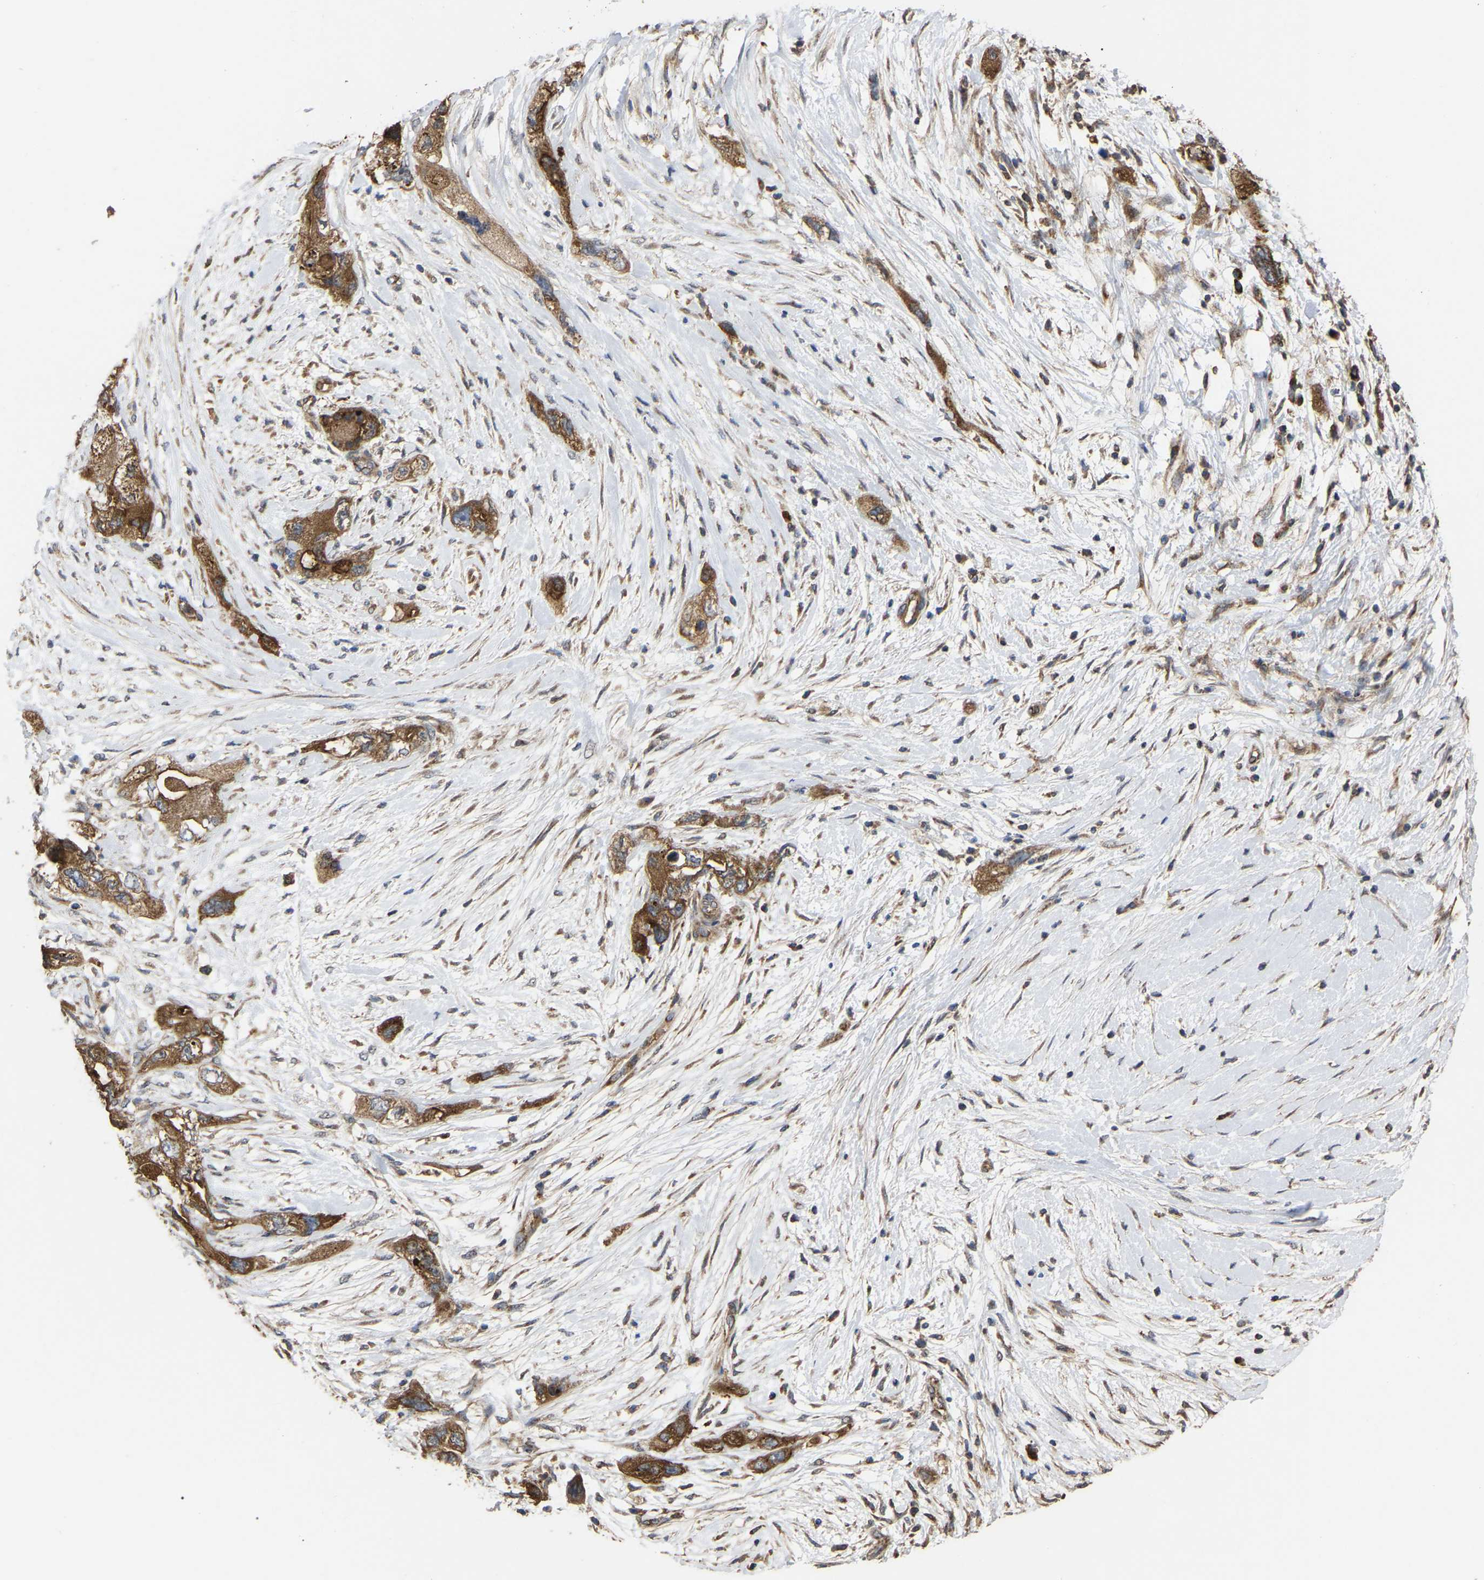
{"staining": {"intensity": "moderate", "quantity": ">75%", "location": "cytoplasmic/membranous"}, "tissue": "pancreatic cancer", "cell_type": "Tumor cells", "image_type": "cancer", "snomed": [{"axis": "morphology", "description": "Adenocarcinoma, NOS"}, {"axis": "topography", "description": "Pancreas"}], "caption": "IHC (DAB (3,3'-diaminobenzidine)) staining of human pancreatic adenocarcinoma displays moderate cytoplasmic/membranous protein positivity in about >75% of tumor cells.", "gene": "GCC1", "patient": {"sex": "female", "age": 73}}